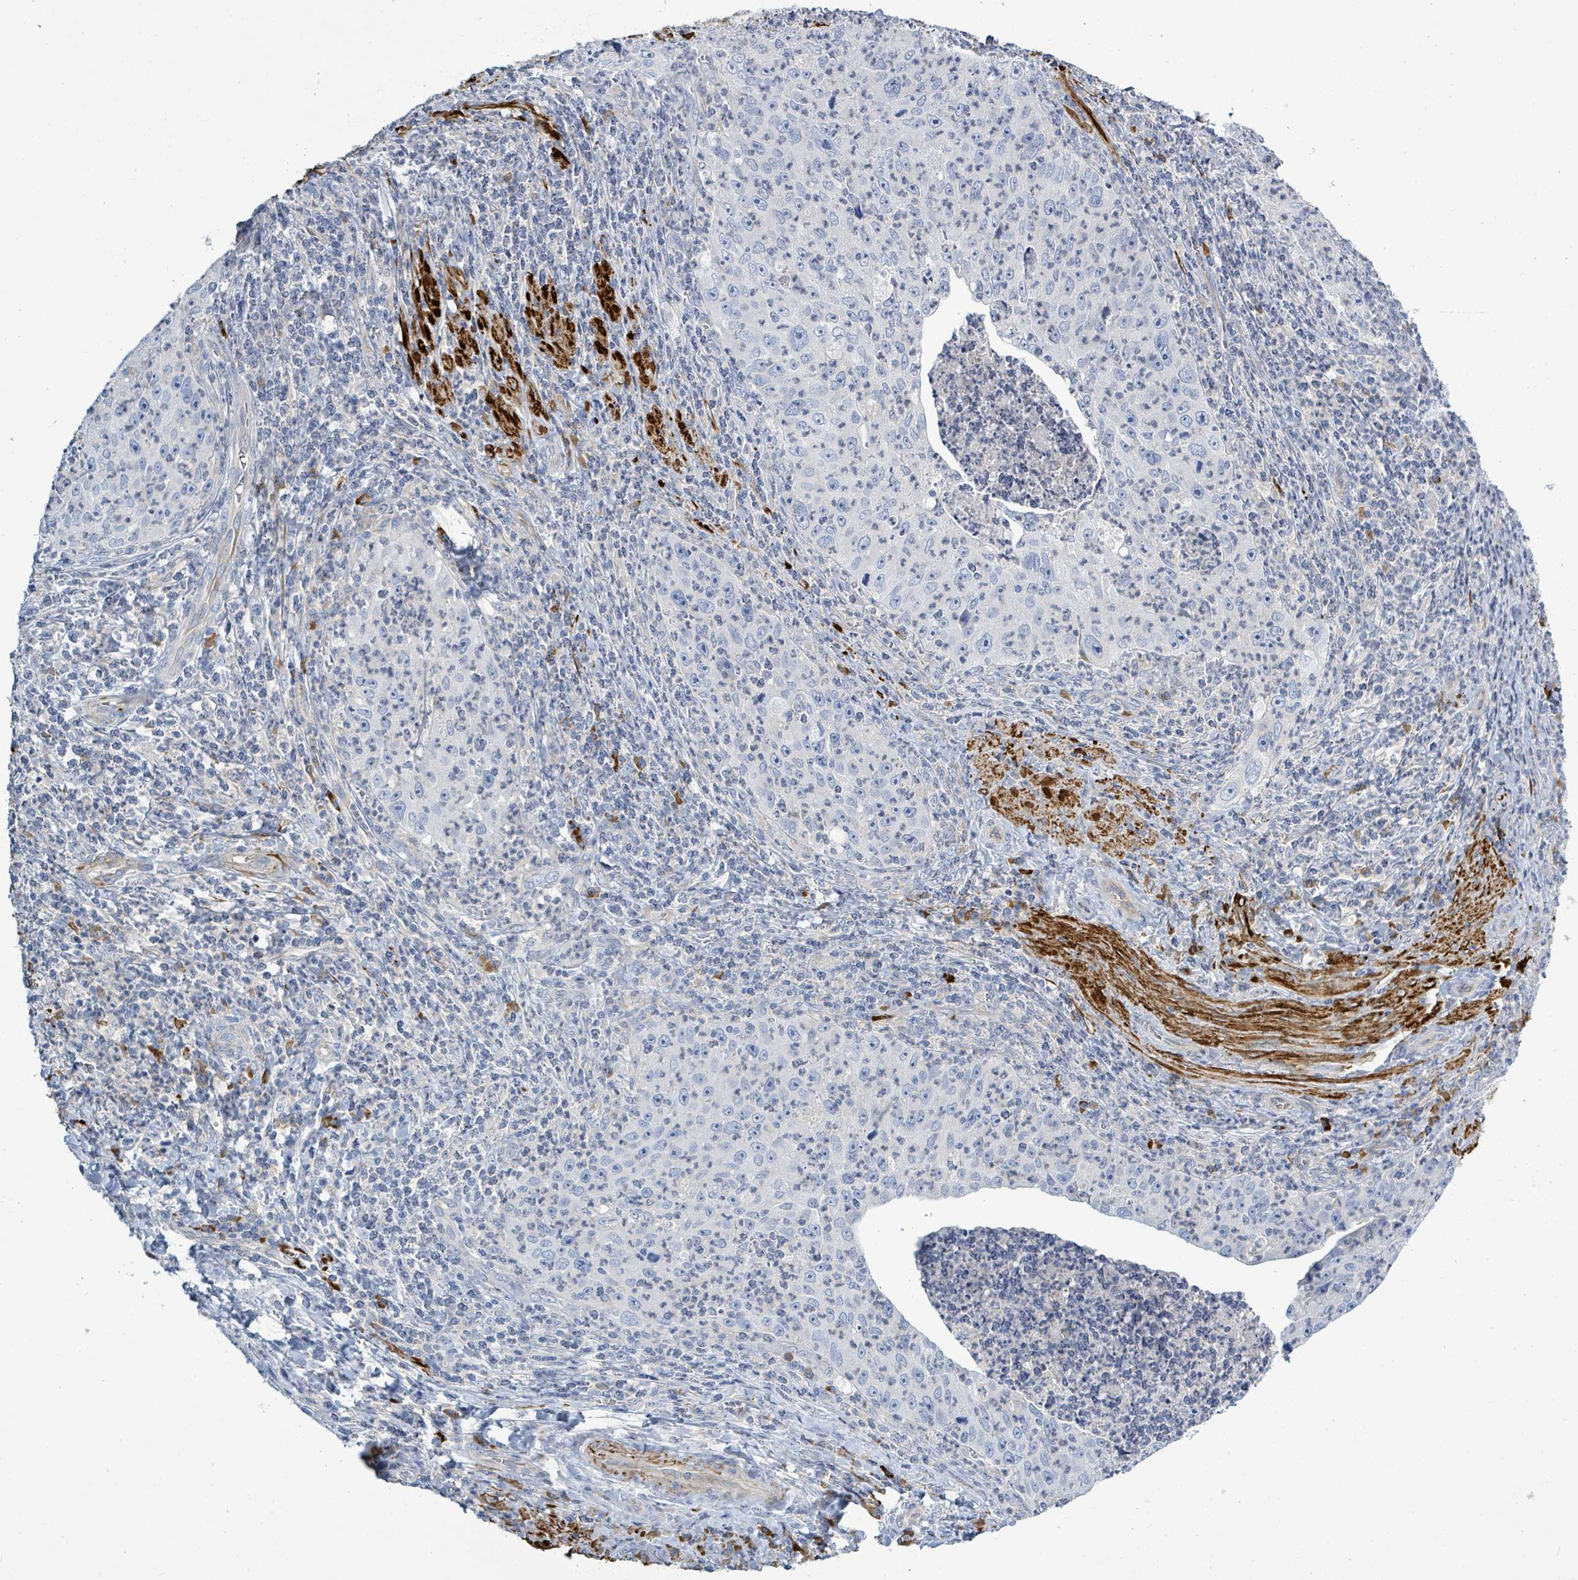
{"staining": {"intensity": "negative", "quantity": "none", "location": "none"}, "tissue": "cervical cancer", "cell_type": "Tumor cells", "image_type": "cancer", "snomed": [{"axis": "morphology", "description": "Squamous cell carcinoma, NOS"}, {"axis": "topography", "description": "Cervix"}], "caption": "Cervical cancer was stained to show a protein in brown. There is no significant positivity in tumor cells. (DAB immunohistochemistry, high magnification).", "gene": "SIRPB1", "patient": {"sex": "female", "age": 30}}